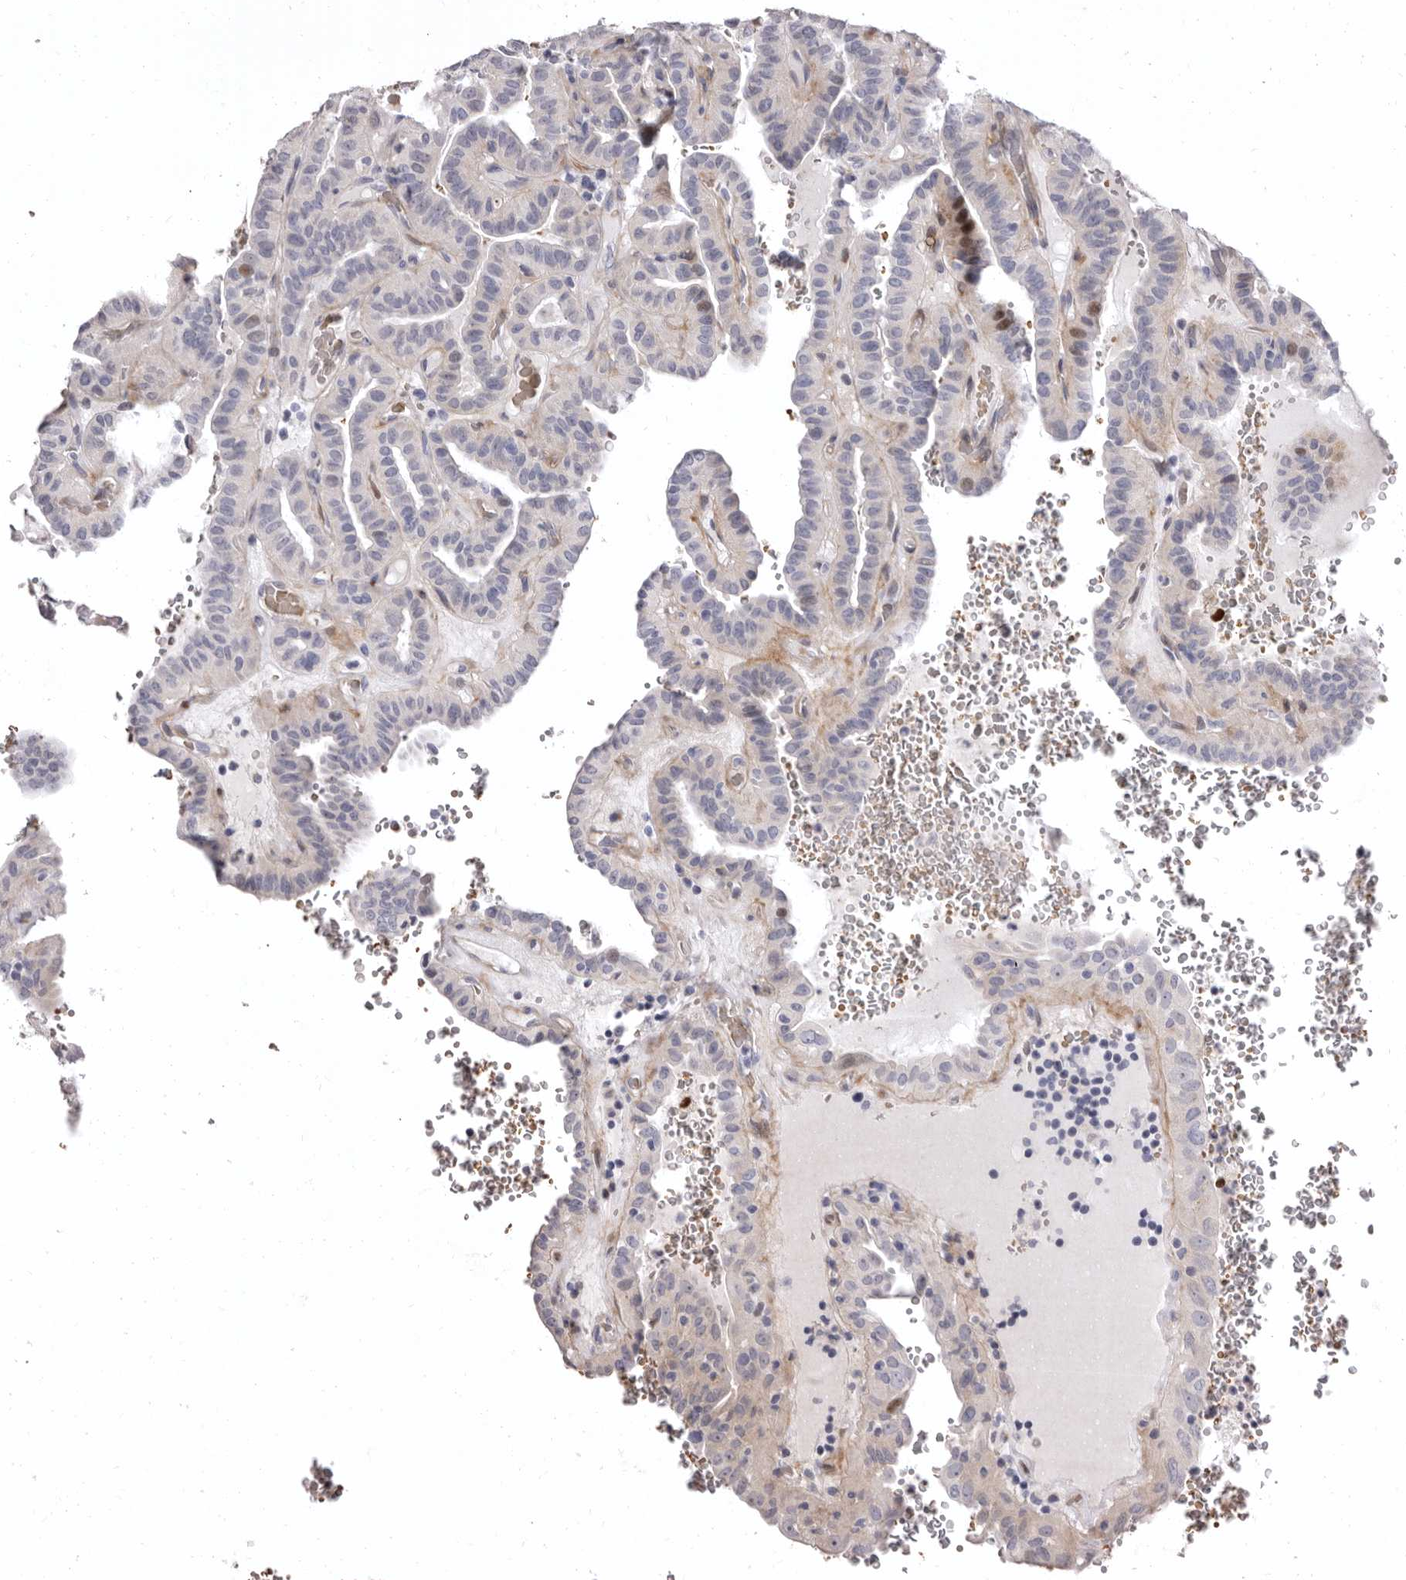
{"staining": {"intensity": "weak", "quantity": "<25%", "location": "nuclear"}, "tissue": "thyroid cancer", "cell_type": "Tumor cells", "image_type": "cancer", "snomed": [{"axis": "morphology", "description": "Papillary adenocarcinoma, NOS"}, {"axis": "topography", "description": "Thyroid gland"}], "caption": "This micrograph is of thyroid papillary adenocarcinoma stained with IHC to label a protein in brown with the nuclei are counter-stained blue. There is no expression in tumor cells.", "gene": "AIDA", "patient": {"sex": "male", "age": 77}}